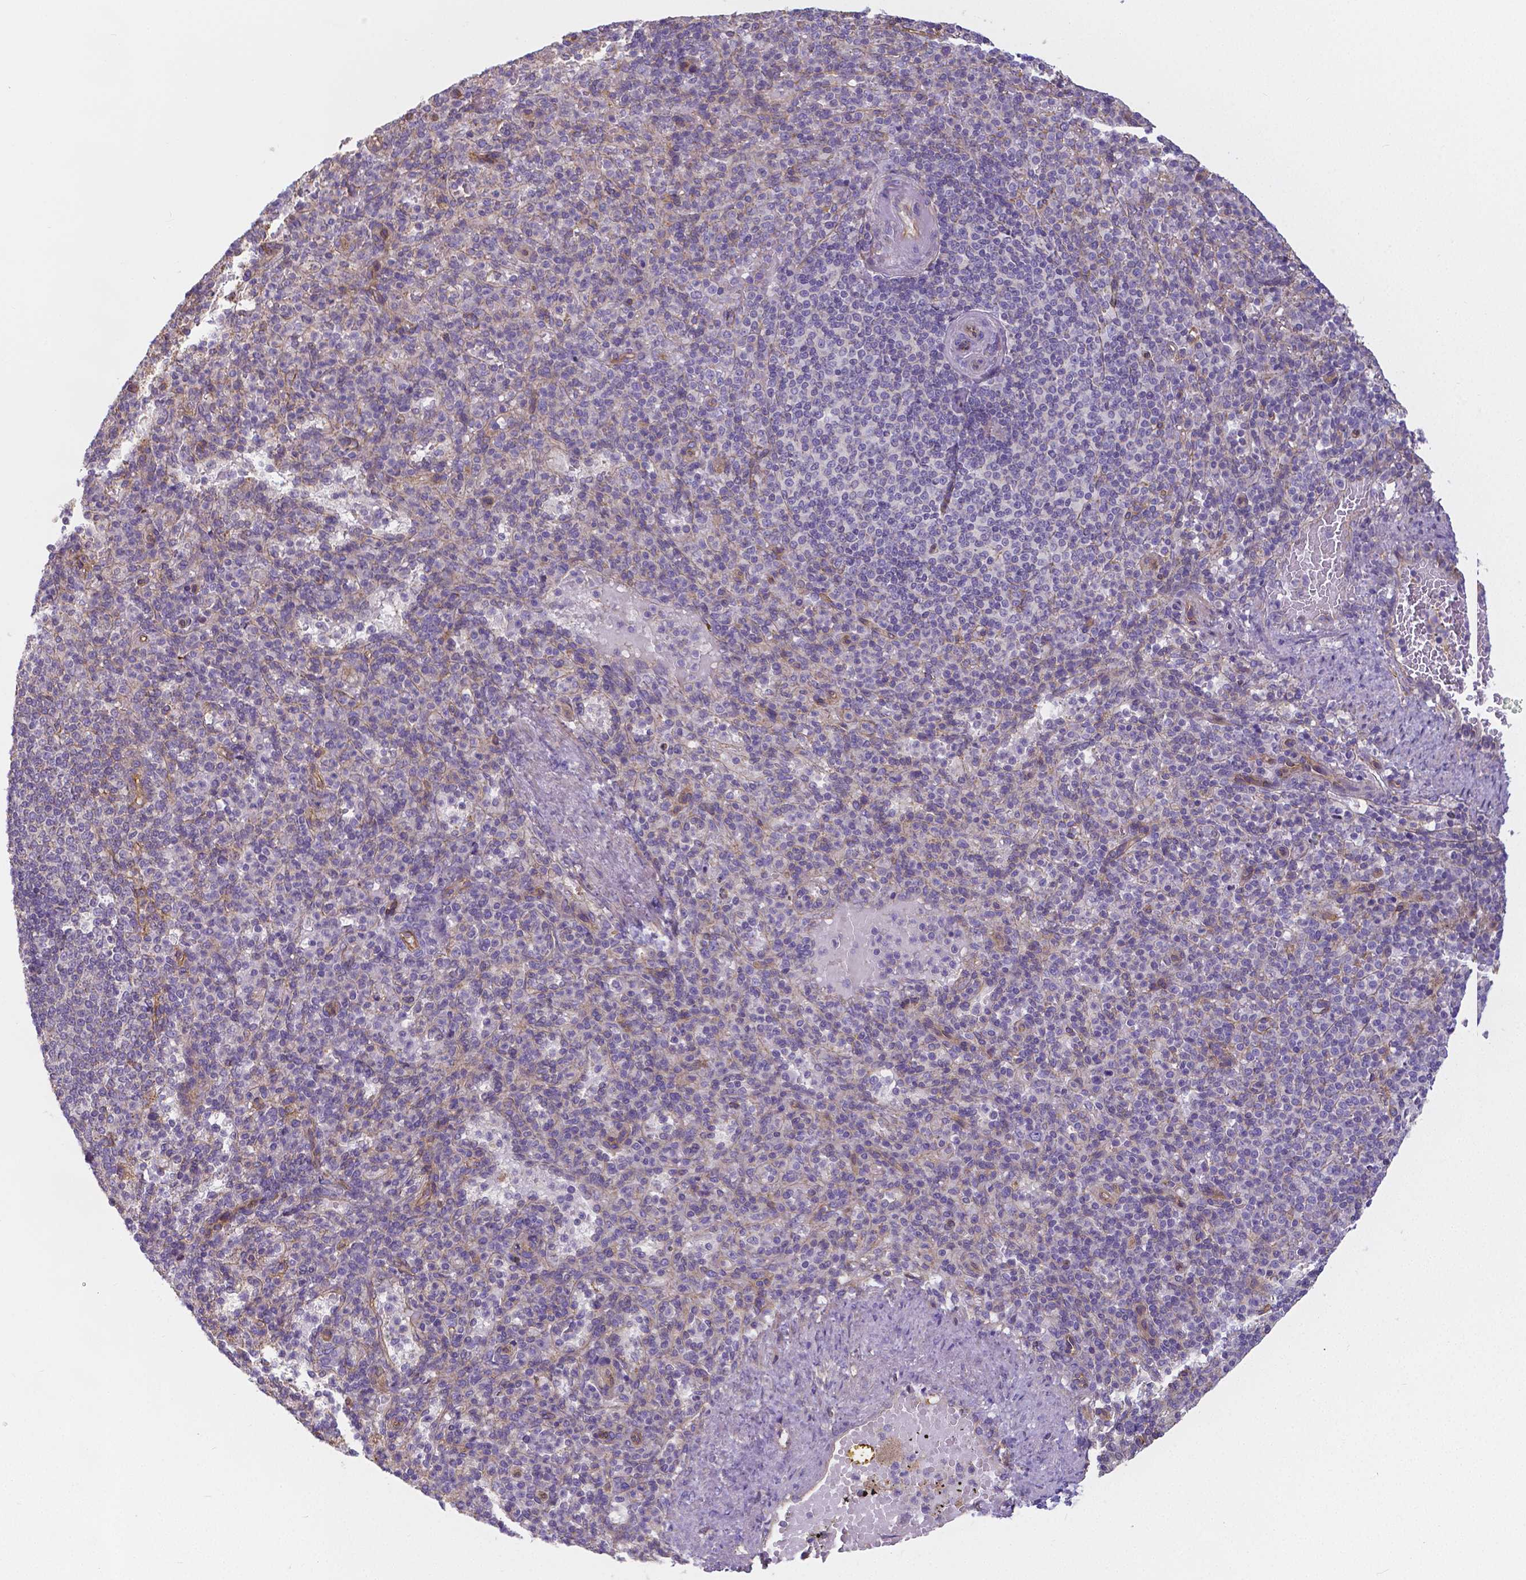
{"staining": {"intensity": "negative", "quantity": "none", "location": "none"}, "tissue": "spleen", "cell_type": "Cells in red pulp", "image_type": "normal", "snomed": [{"axis": "morphology", "description": "Normal tissue, NOS"}, {"axis": "topography", "description": "Spleen"}], "caption": "Immunohistochemical staining of unremarkable spleen shows no significant staining in cells in red pulp. Brightfield microscopy of immunohistochemistry stained with DAB (brown) and hematoxylin (blue), captured at high magnification.", "gene": "CRMP1", "patient": {"sex": "female", "age": 74}}